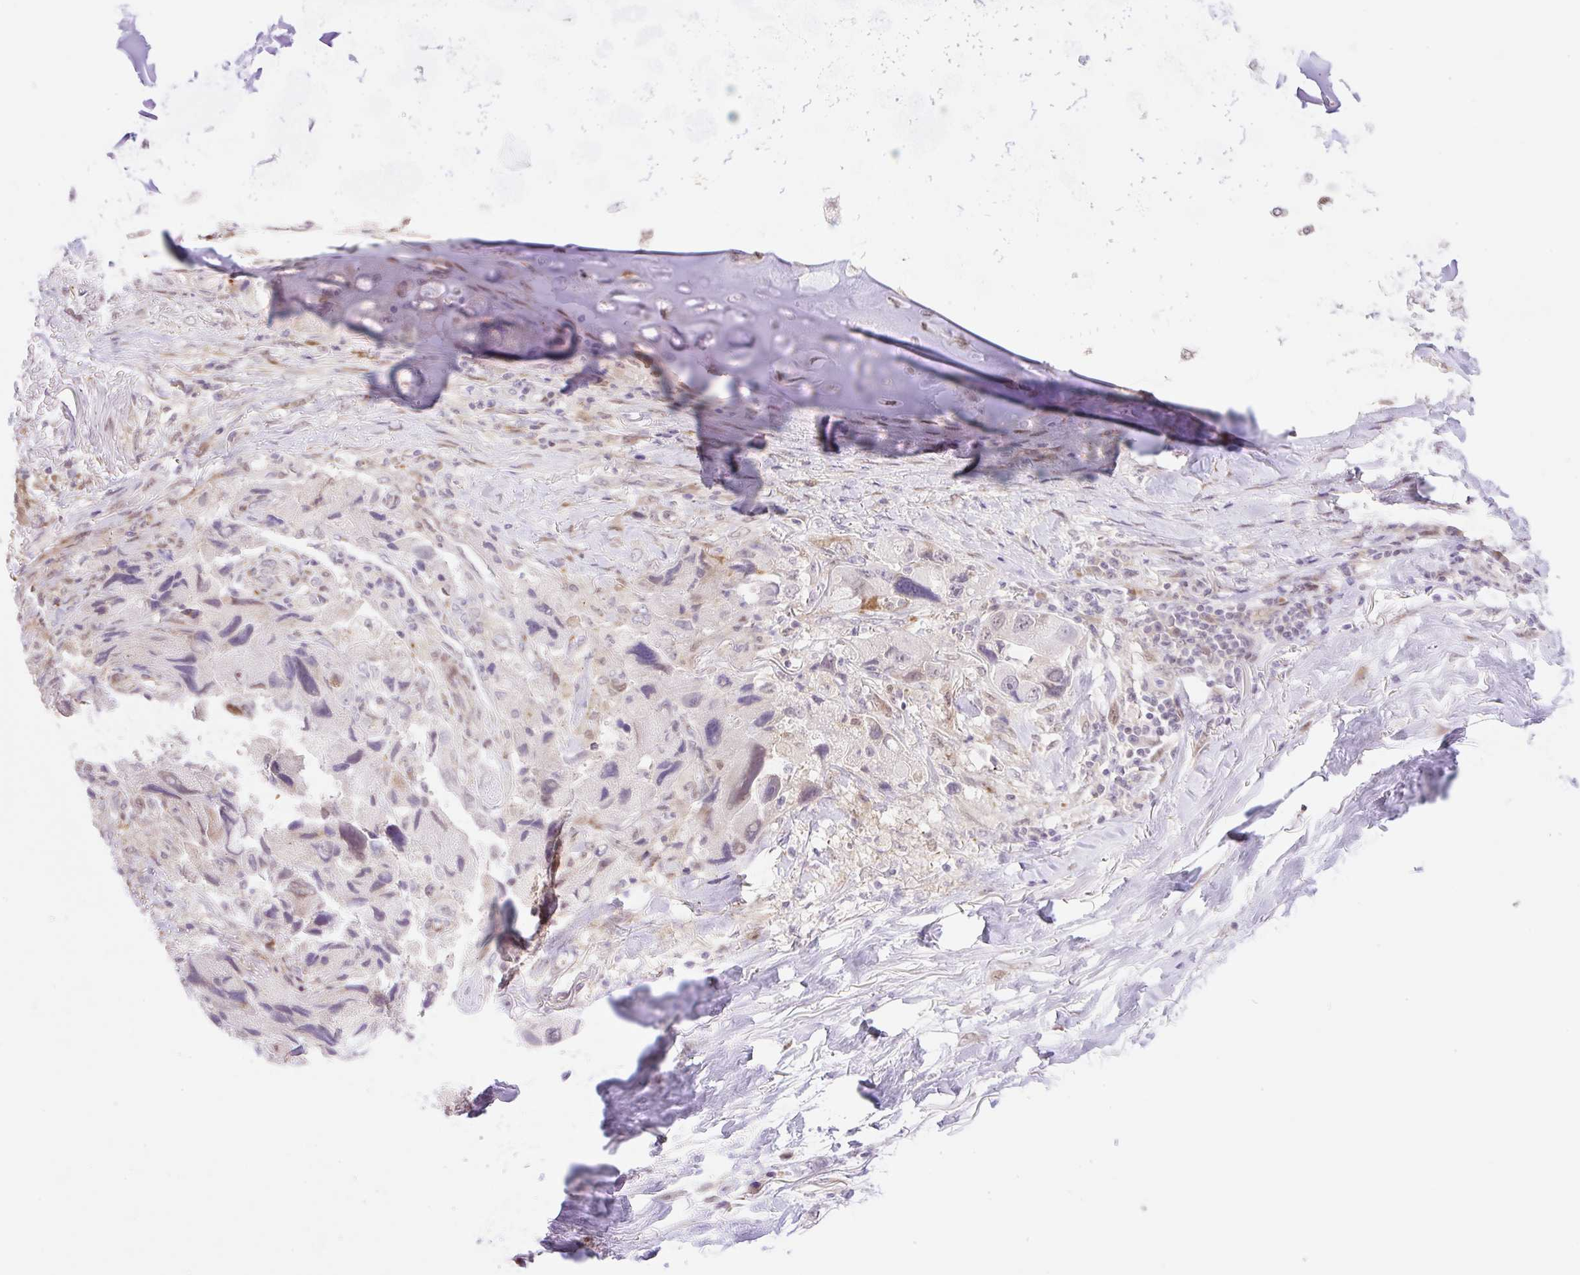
{"staining": {"intensity": "weak", "quantity": "<25%", "location": "nuclear"}, "tissue": "lung cancer", "cell_type": "Tumor cells", "image_type": "cancer", "snomed": [{"axis": "morphology", "description": "Adenocarcinoma, NOS"}, {"axis": "topography", "description": "Lung"}], "caption": "The micrograph displays no significant staining in tumor cells of lung cancer (adenocarcinoma).", "gene": "ZFP41", "patient": {"sex": "female", "age": 54}}